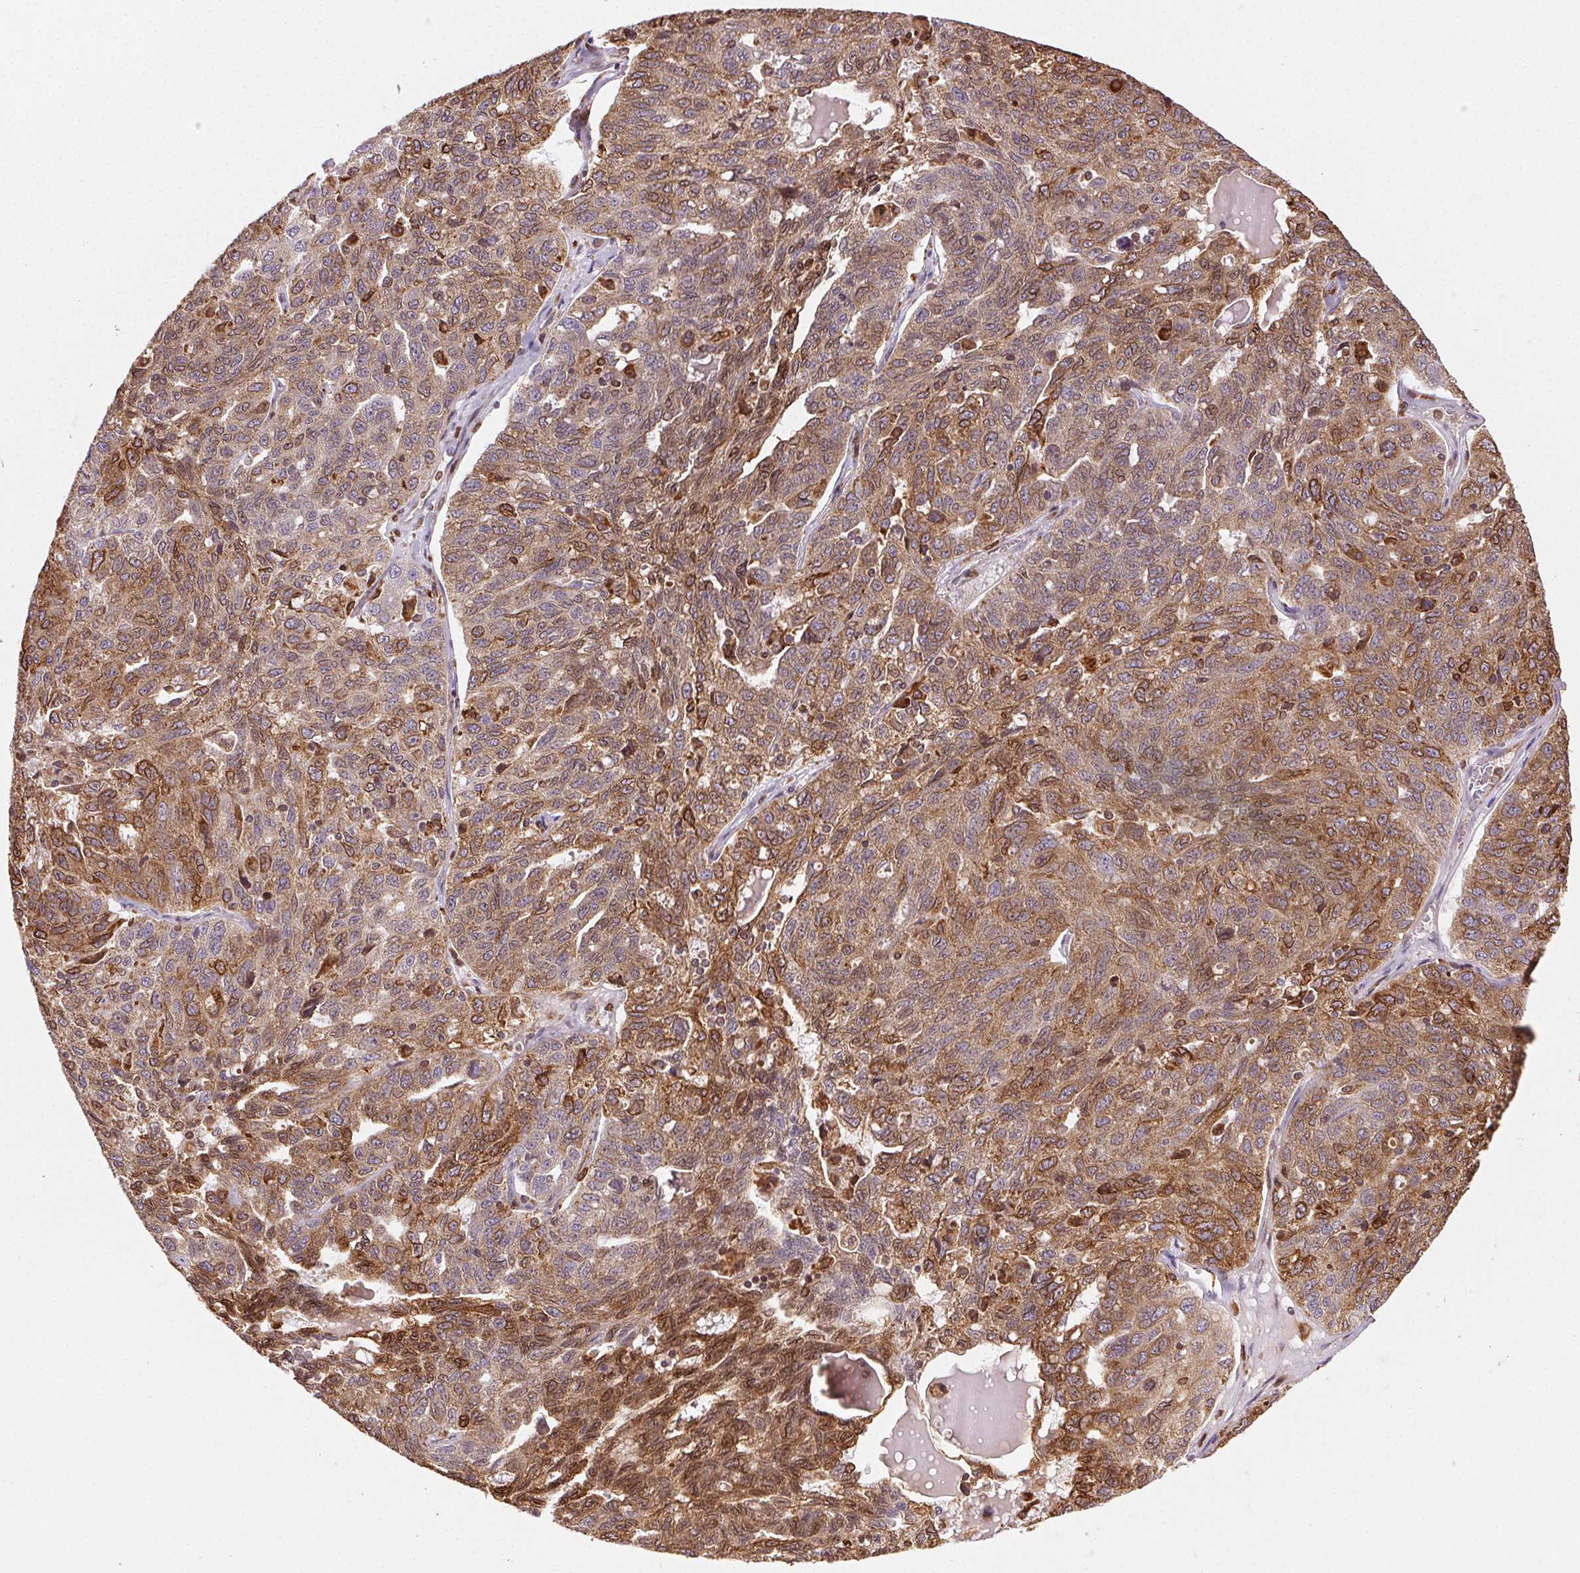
{"staining": {"intensity": "moderate", "quantity": ">75%", "location": "cytoplasmic/membranous"}, "tissue": "ovarian cancer", "cell_type": "Tumor cells", "image_type": "cancer", "snomed": [{"axis": "morphology", "description": "Cystadenocarcinoma, serous, NOS"}, {"axis": "topography", "description": "Ovary"}], "caption": "Human serous cystadenocarcinoma (ovarian) stained for a protein (brown) reveals moderate cytoplasmic/membranous positive positivity in approximately >75% of tumor cells.", "gene": "RNASET2", "patient": {"sex": "female", "age": 71}}